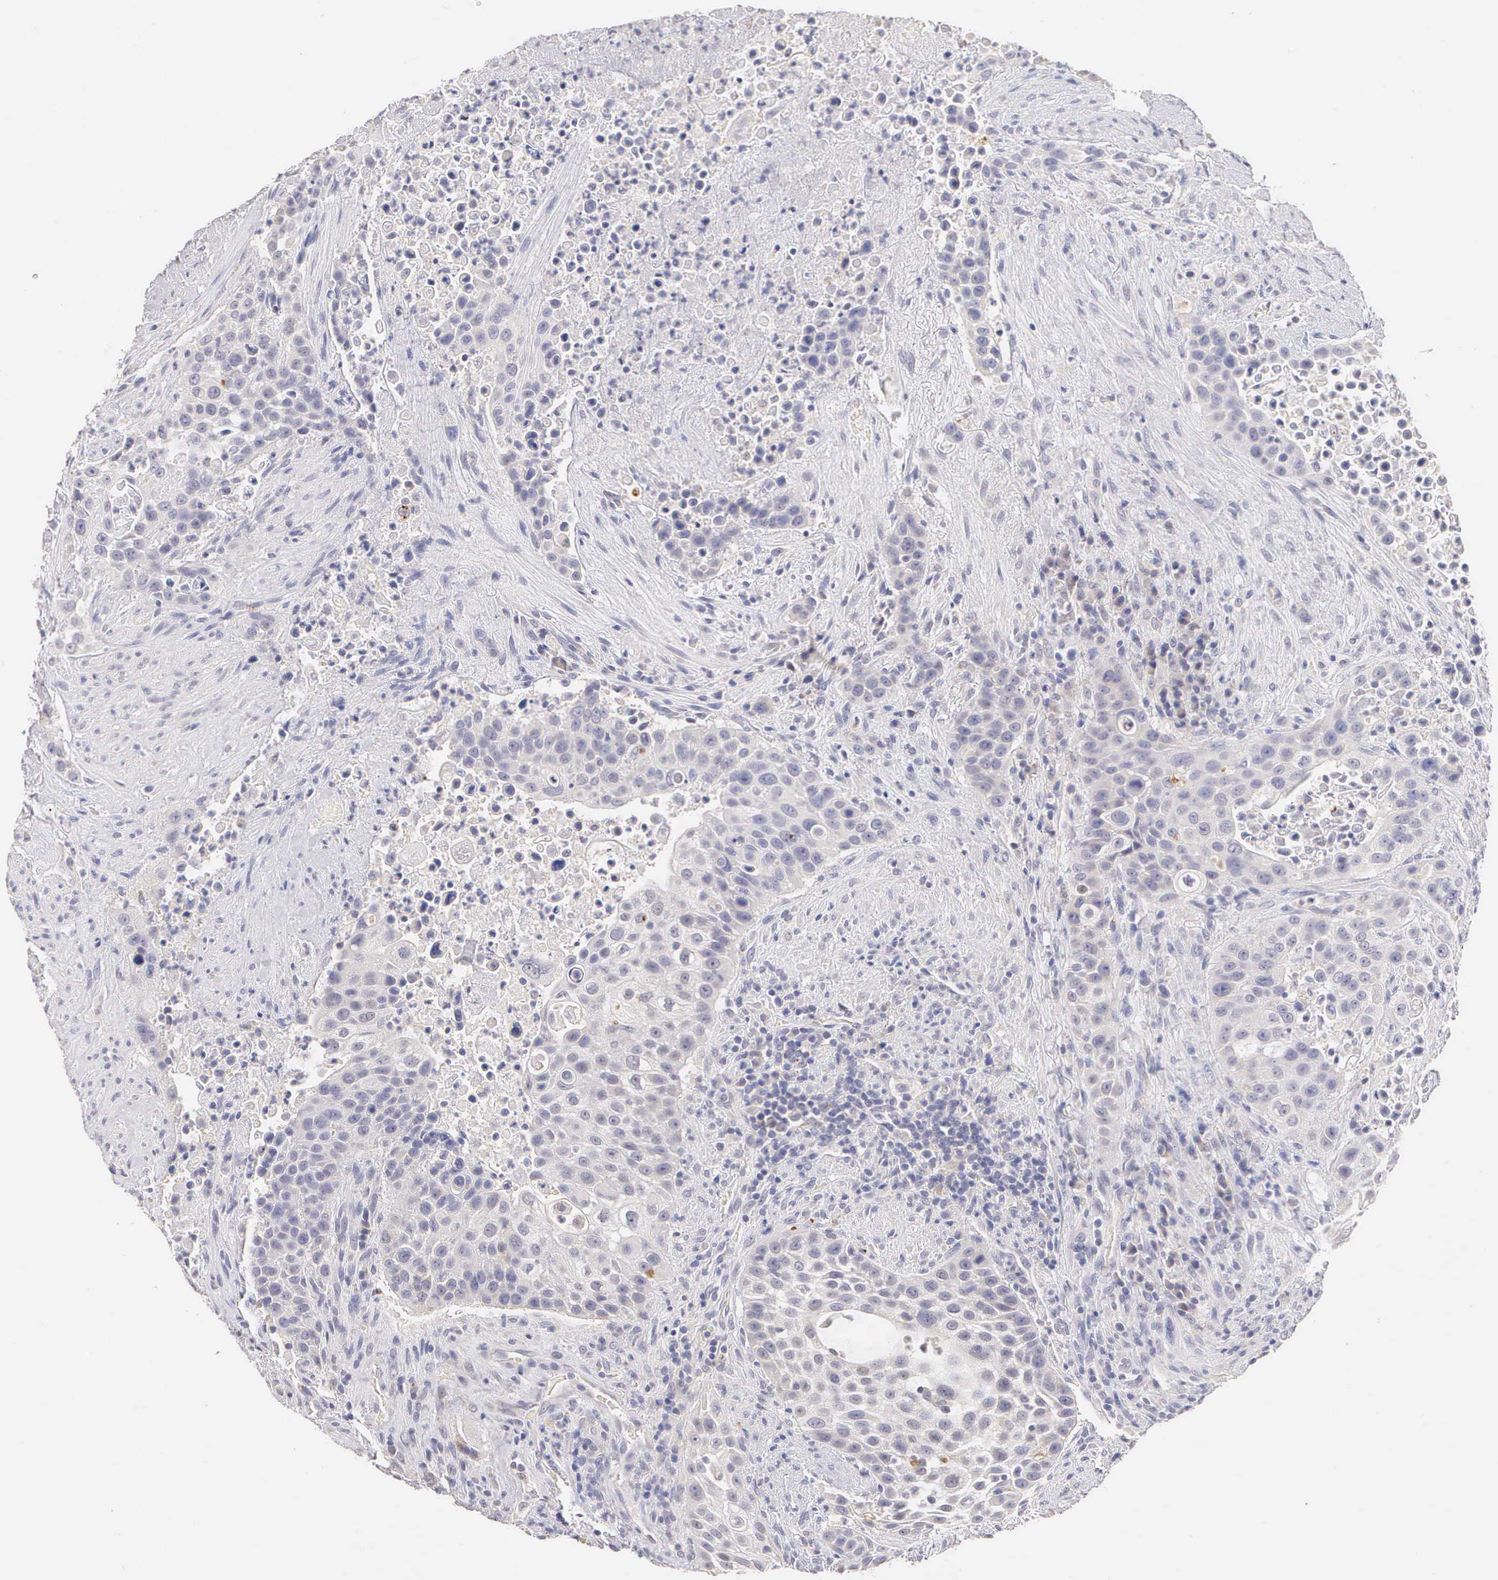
{"staining": {"intensity": "weak", "quantity": "25%-75%", "location": "cytoplasmic/membranous"}, "tissue": "urothelial cancer", "cell_type": "Tumor cells", "image_type": "cancer", "snomed": [{"axis": "morphology", "description": "Urothelial carcinoma, High grade"}, {"axis": "topography", "description": "Urinary bladder"}], "caption": "Human high-grade urothelial carcinoma stained with a brown dye displays weak cytoplasmic/membranous positive positivity in about 25%-75% of tumor cells.", "gene": "ESR1", "patient": {"sex": "male", "age": 74}}